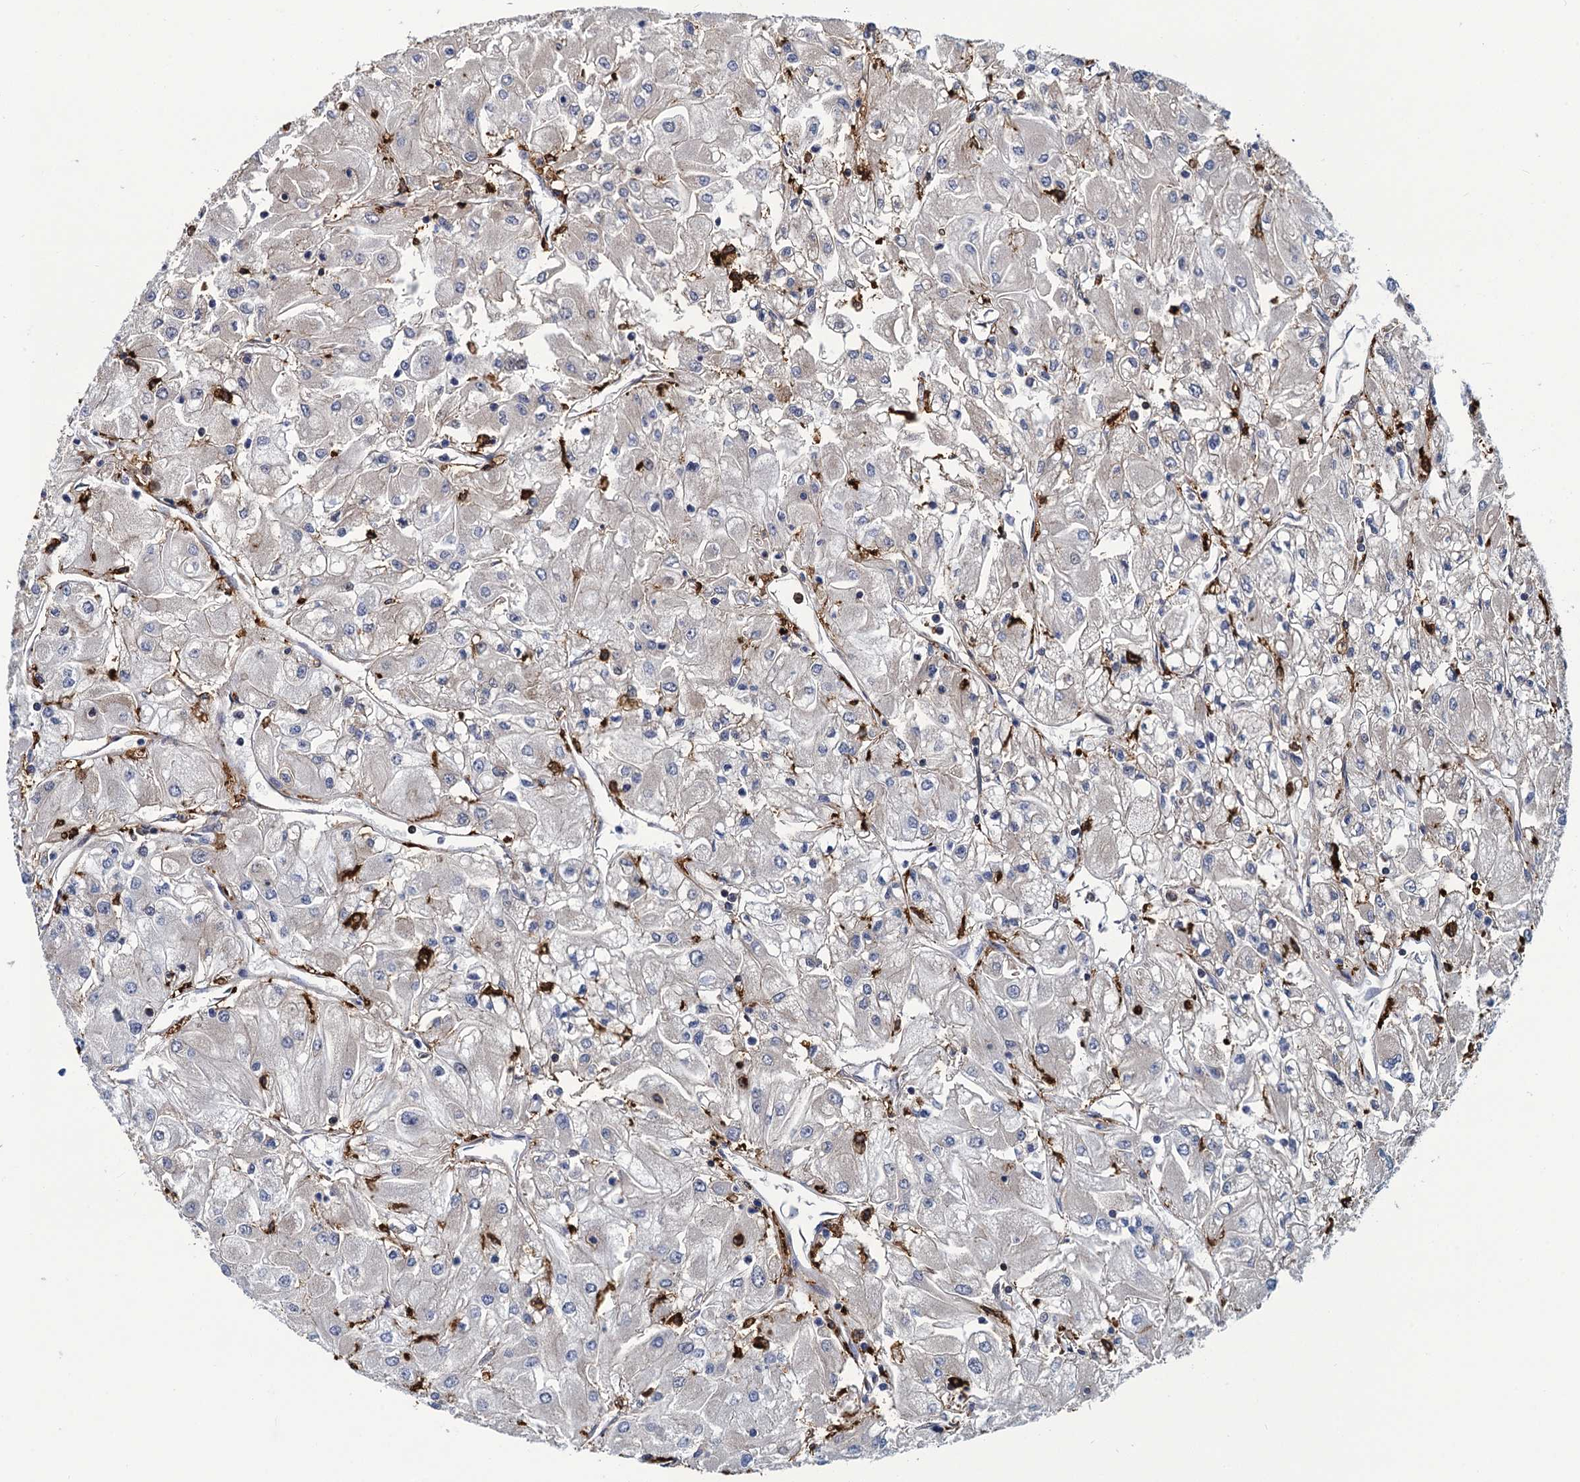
{"staining": {"intensity": "negative", "quantity": "none", "location": "none"}, "tissue": "renal cancer", "cell_type": "Tumor cells", "image_type": "cancer", "snomed": [{"axis": "morphology", "description": "Adenocarcinoma, NOS"}, {"axis": "topography", "description": "Kidney"}], "caption": "Adenocarcinoma (renal) was stained to show a protein in brown. There is no significant positivity in tumor cells.", "gene": "DNHD1", "patient": {"sex": "male", "age": 80}}